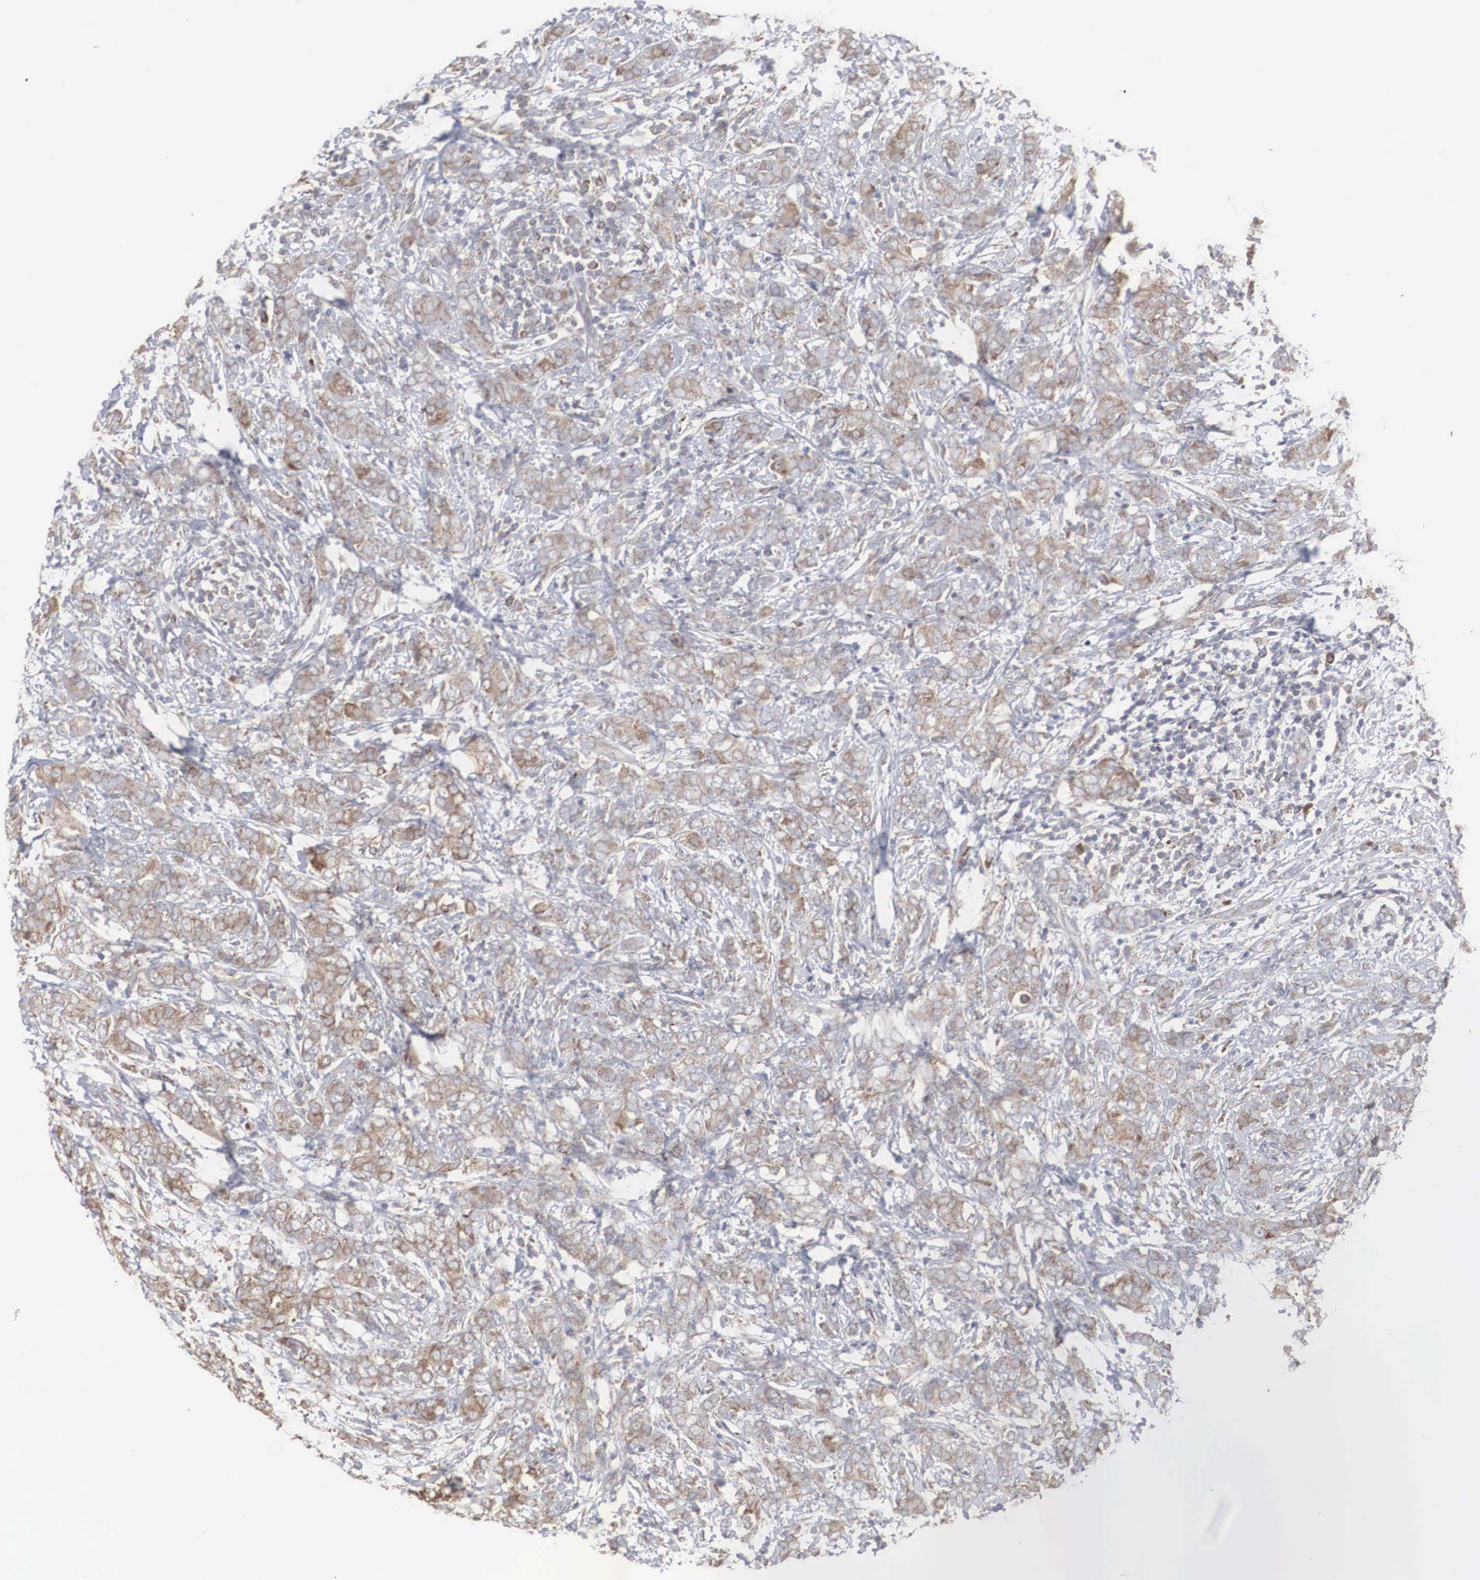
{"staining": {"intensity": "weak", "quantity": "25%-75%", "location": "cytoplasmic/membranous"}, "tissue": "breast cancer", "cell_type": "Tumor cells", "image_type": "cancer", "snomed": [{"axis": "morphology", "description": "Duct carcinoma"}, {"axis": "topography", "description": "Breast"}], "caption": "IHC (DAB (3,3'-diaminobenzidine)) staining of breast cancer (invasive ductal carcinoma) reveals weak cytoplasmic/membranous protein positivity in about 25%-75% of tumor cells.", "gene": "MIA2", "patient": {"sex": "female", "age": 53}}